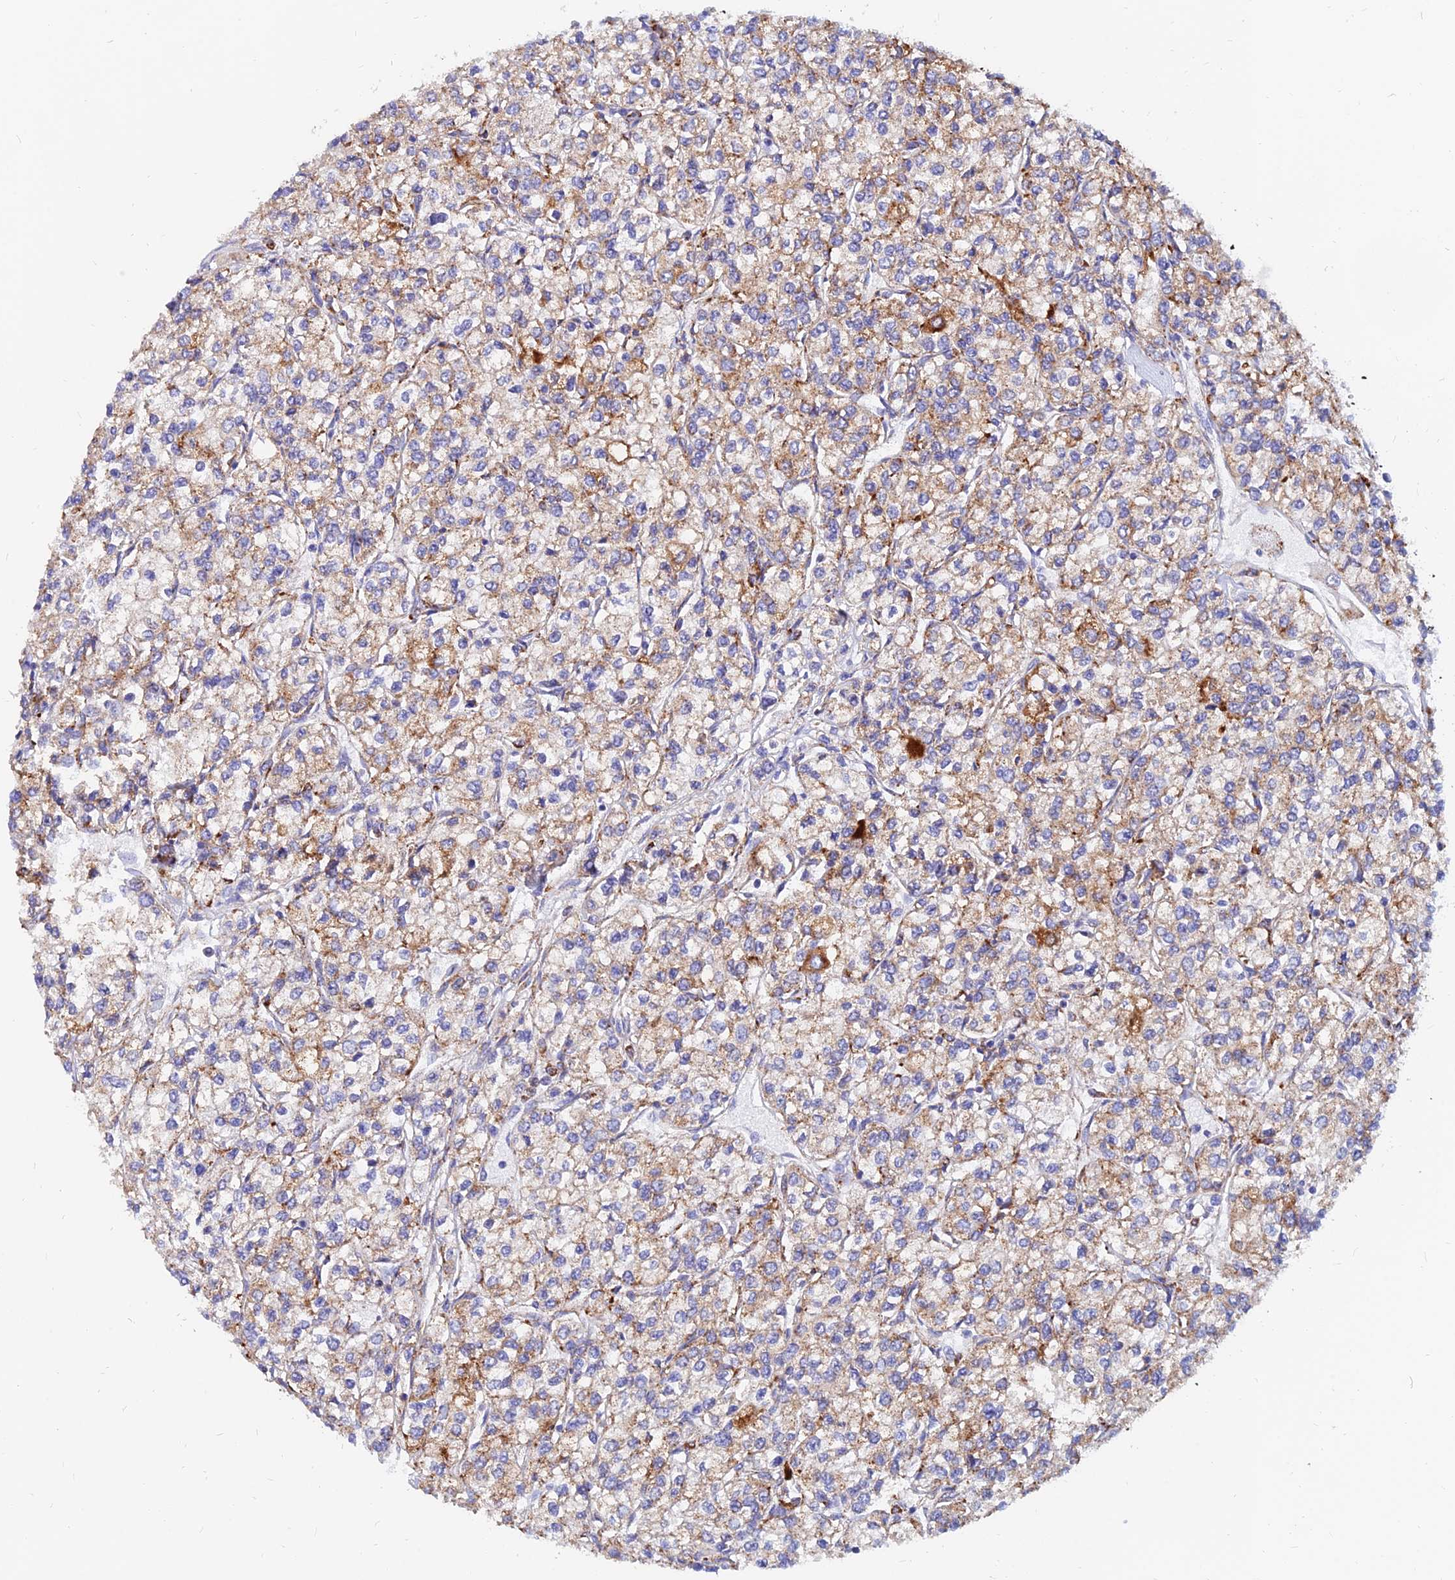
{"staining": {"intensity": "moderate", "quantity": ">75%", "location": "cytoplasmic/membranous"}, "tissue": "renal cancer", "cell_type": "Tumor cells", "image_type": "cancer", "snomed": [{"axis": "morphology", "description": "Adenocarcinoma, NOS"}, {"axis": "topography", "description": "Kidney"}], "caption": "Renal adenocarcinoma tissue reveals moderate cytoplasmic/membranous positivity in approximately >75% of tumor cells", "gene": "SPNS1", "patient": {"sex": "male", "age": 80}}